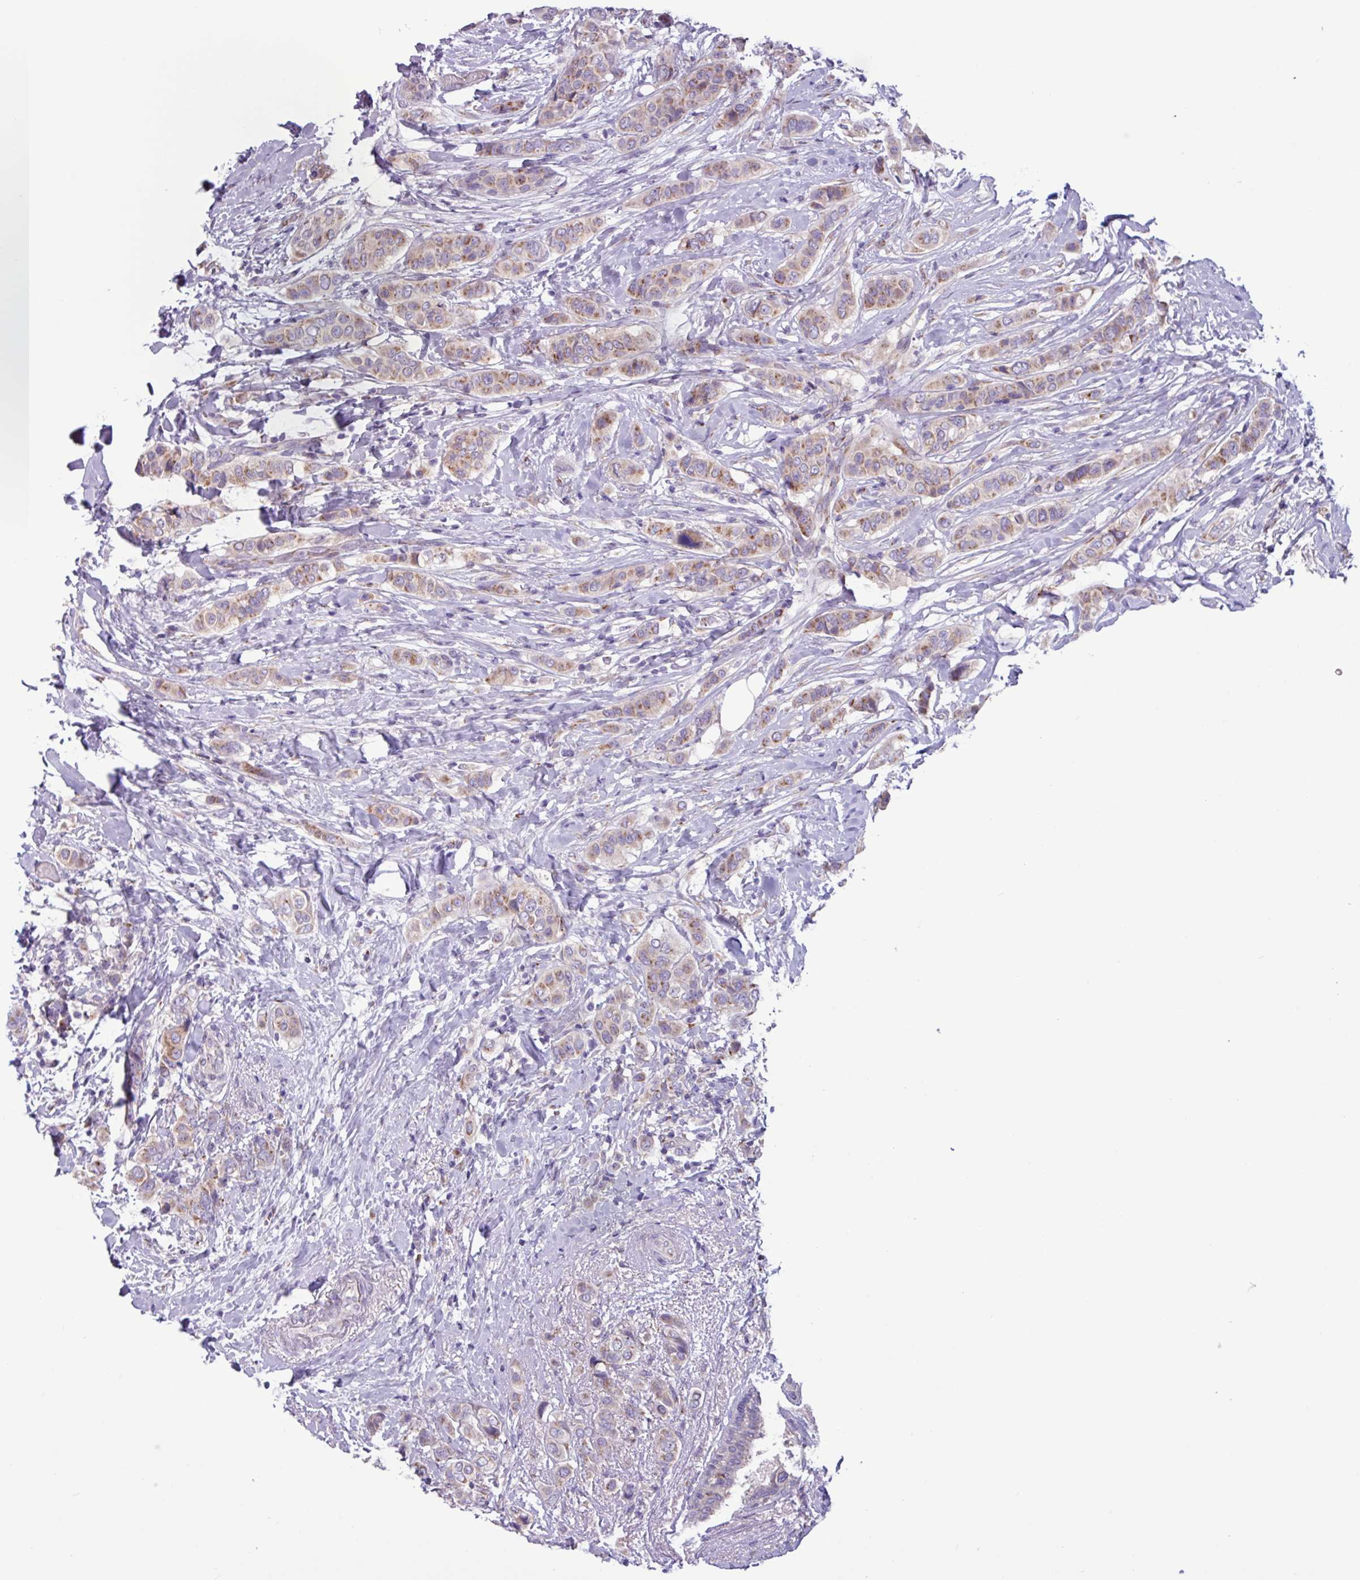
{"staining": {"intensity": "moderate", "quantity": "25%-75%", "location": "cytoplasmic/membranous"}, "tissue": "breast cancer", "cell_type": "Tumor cells", "image_type": "cancer", "snomed": [{"axis": "morphology", "description": "Lobular carcinoma"}, {"axis": "topography", "description": "Breast"}], "caption": "The immunohistochemical stain shows moderate cytoplasmic/membranous staining in tumor cells of breast lobular carcinoma tissue. The staining was performed using DAB to visualize the protein expression in brown, while the nuclei were stained in blue with hematoxylin (Magnification: 20x).", "gene": "STIMATE", "patient": {"sex": "female", "age": 51}}